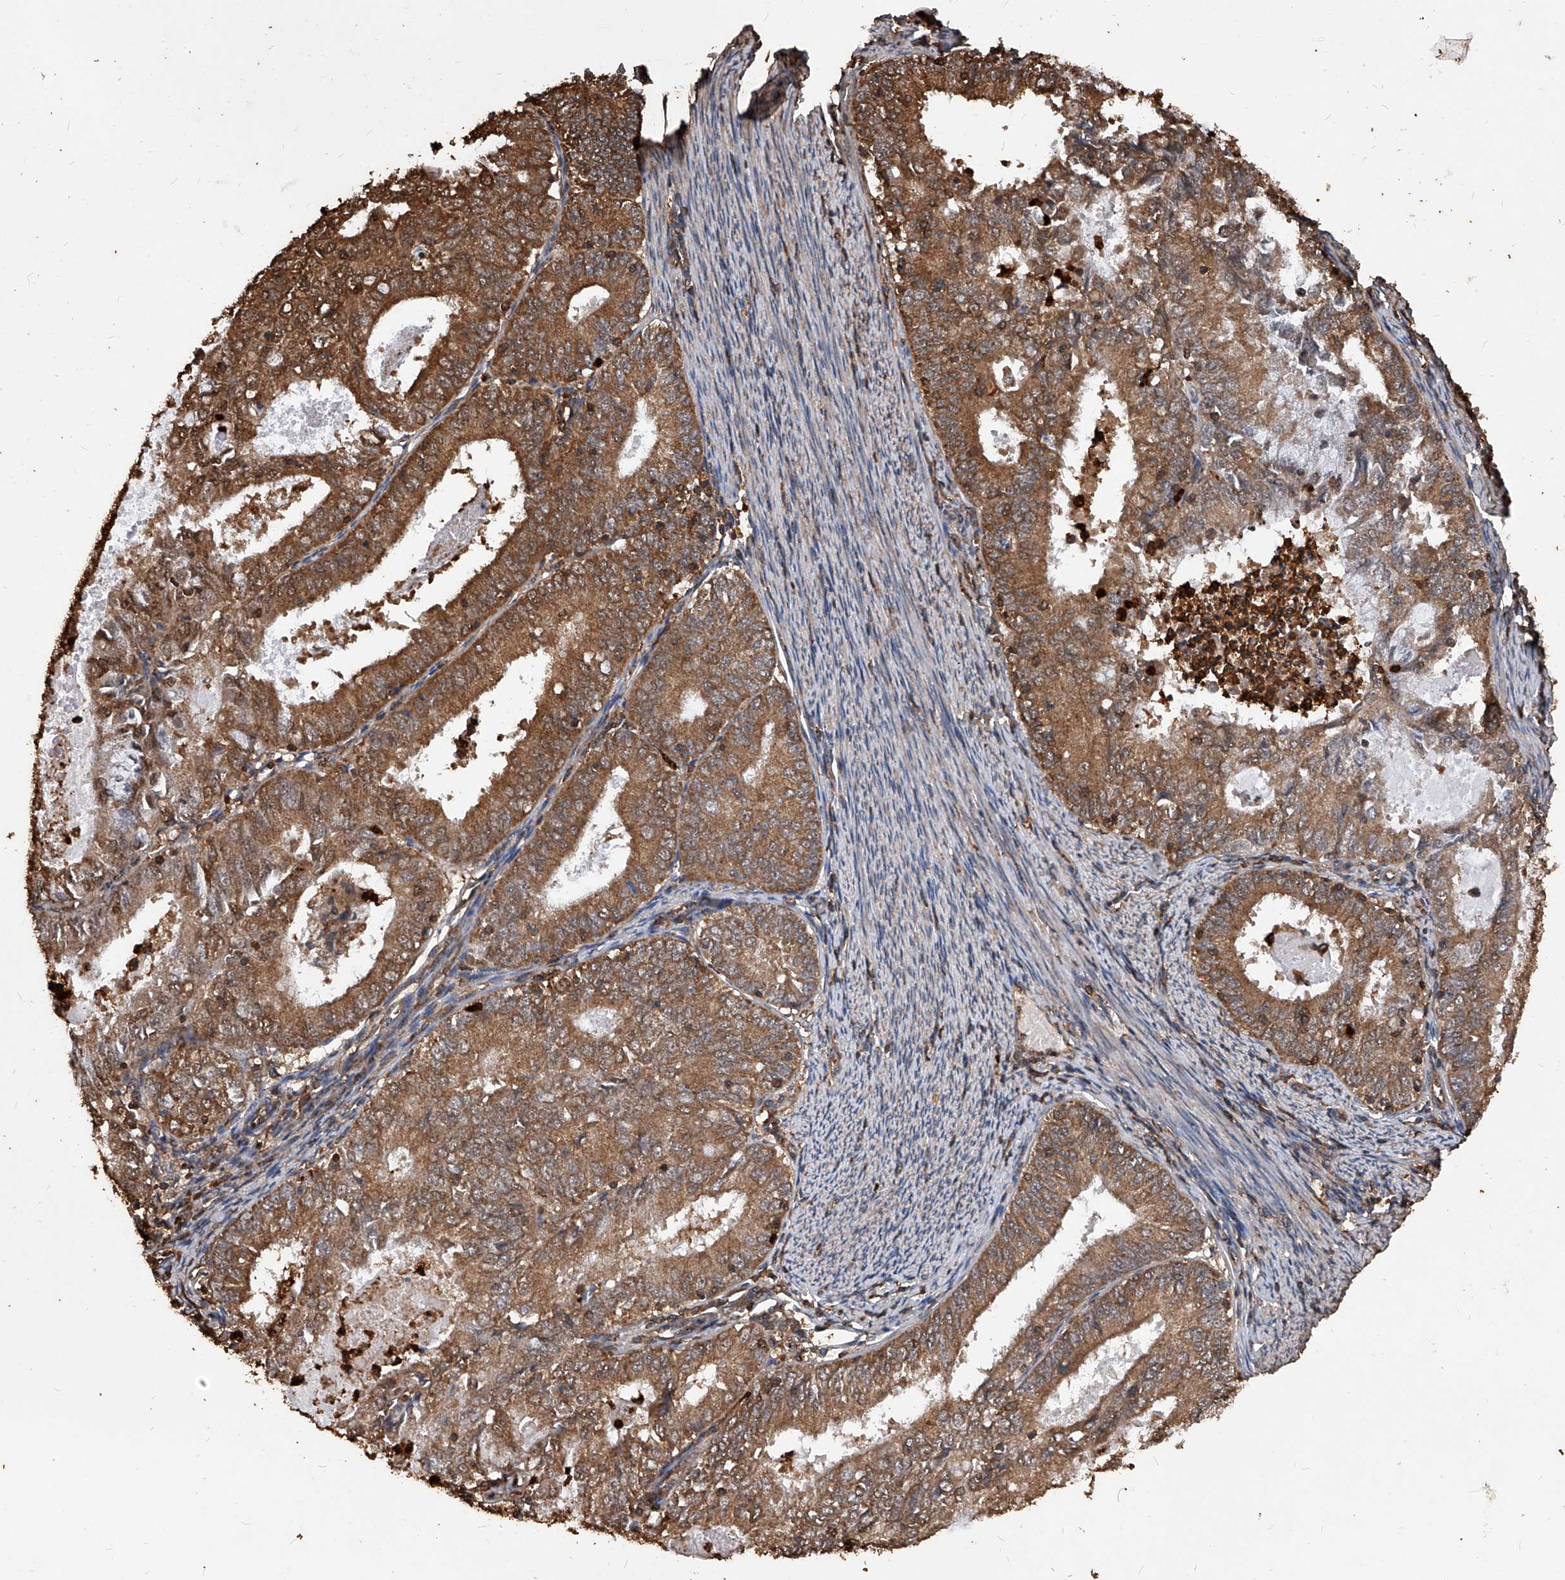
{"staining": {"intensity": "moderate", "quantity": ">75%", "location": "cytoplasmic/membranous"}, "tissue": "endometrial cancer", "cell_type": "Tumor cells", "image_type": "cancer", "snomed": [{"axis": "morphology", "description": "Adenocarcinoma, NOS"}, {"axis": "topography", "description": "Endometrium"}], "caption": "DAB immunohistochemical staining of adenocarcinoma (endometrial) demonstrates moderate cytoplasmic/membranous protein positivity in approximately >75% of tumor cells.", "gene": "UCP2", "patient": {"sex": "female", "age": 57}}